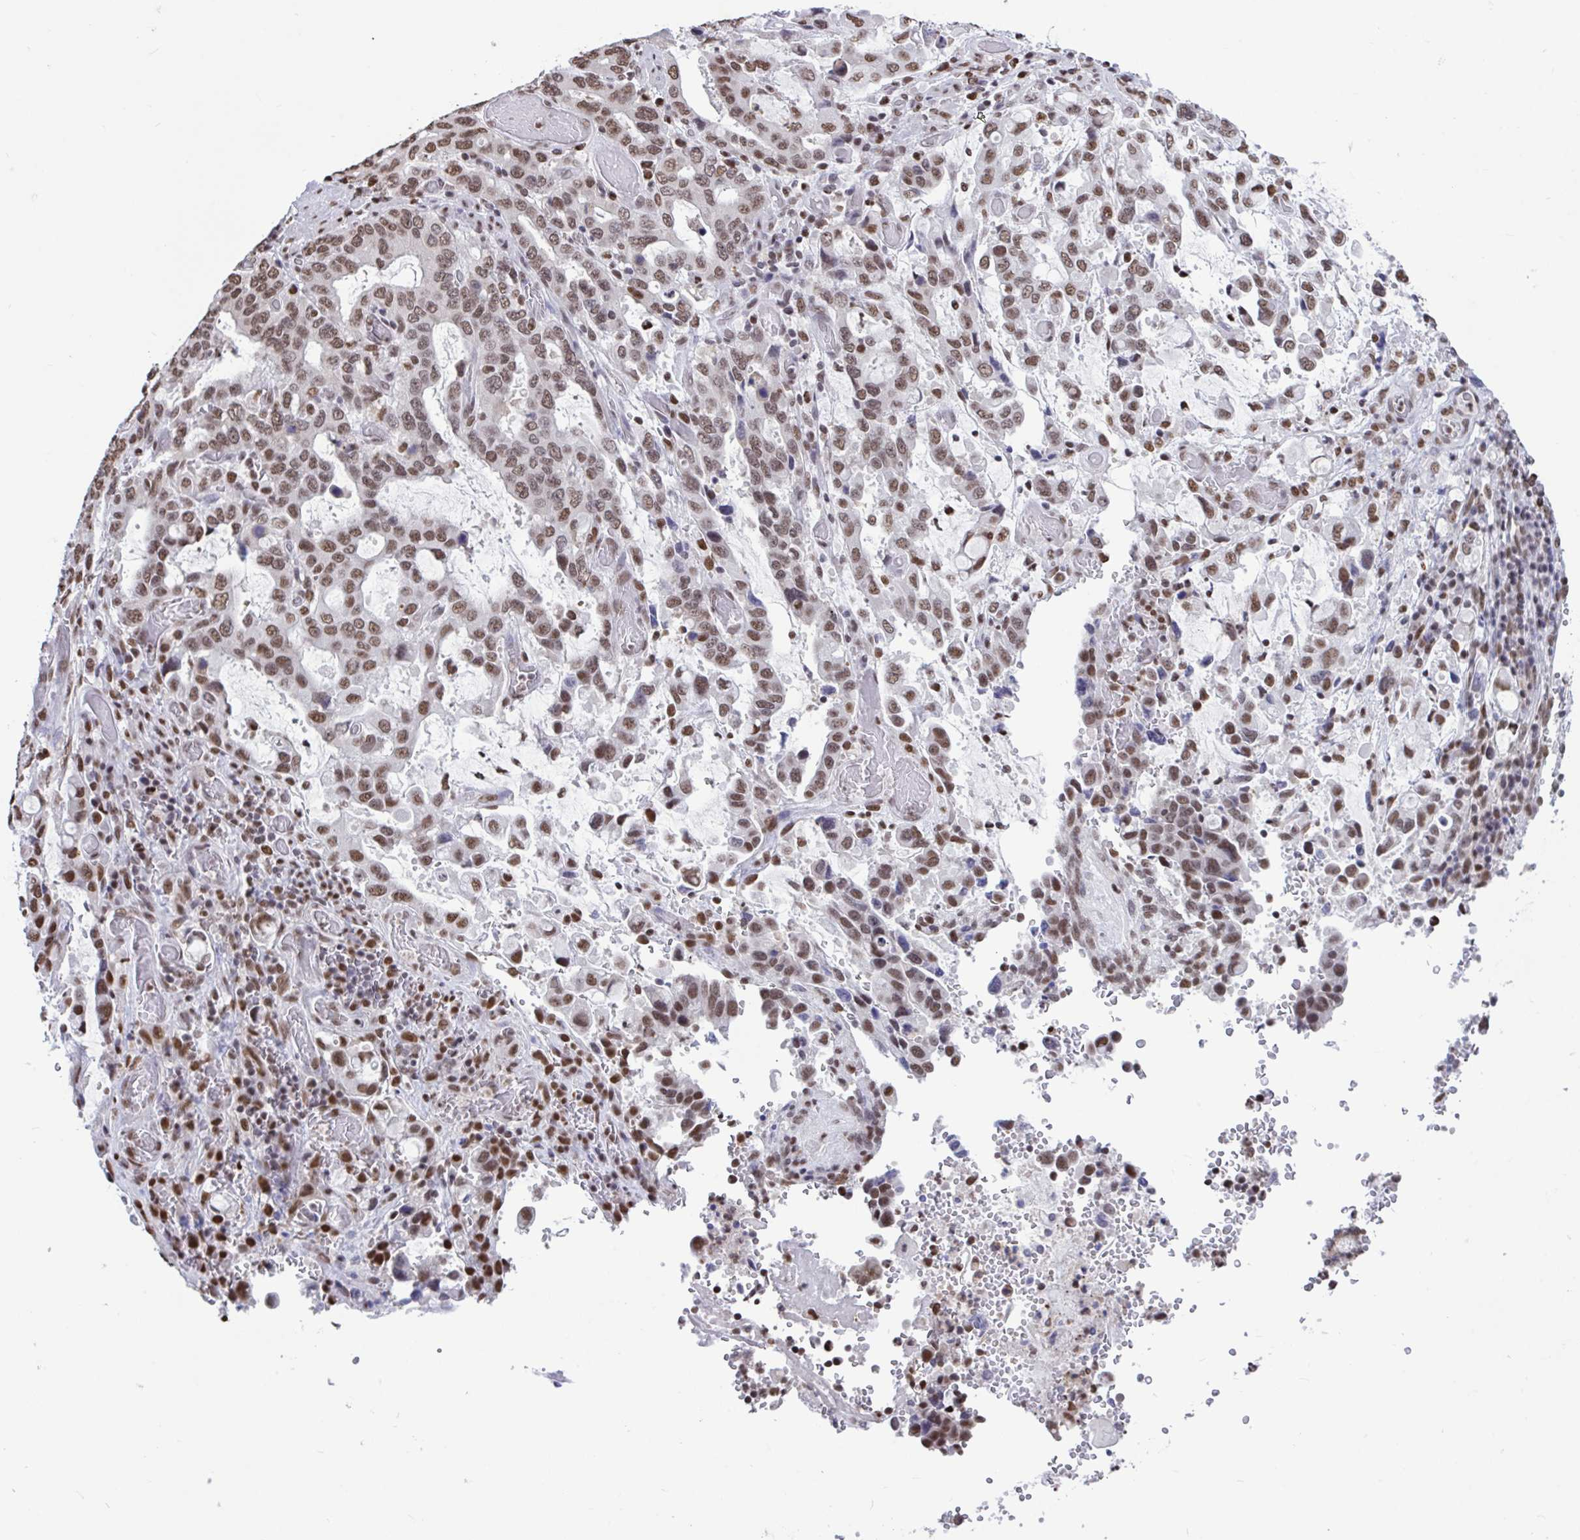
{"staining": {"intensity": "moderate", "quantity": ">75%", "location": "nuclear"}, "tissue": "stomach cancer", "cell_type": "Tumor cells", "image_type": "cancer", "snomed": [{"axis": "morphology", "description": "Adenocarcinoma, NOS"}, {"axis": "topography", "description": "Stomach, upper"}, {"axis": "topography", "description": "Stomach"}], "caption": "Brown immunohistochemical staining in adenocarcinoma (stomach) reveals moderate nuclear staining in approximately >75% of tumor cells.", "gene": "HNRNPDL", "patient": {"sex": "male", "age": 62}}